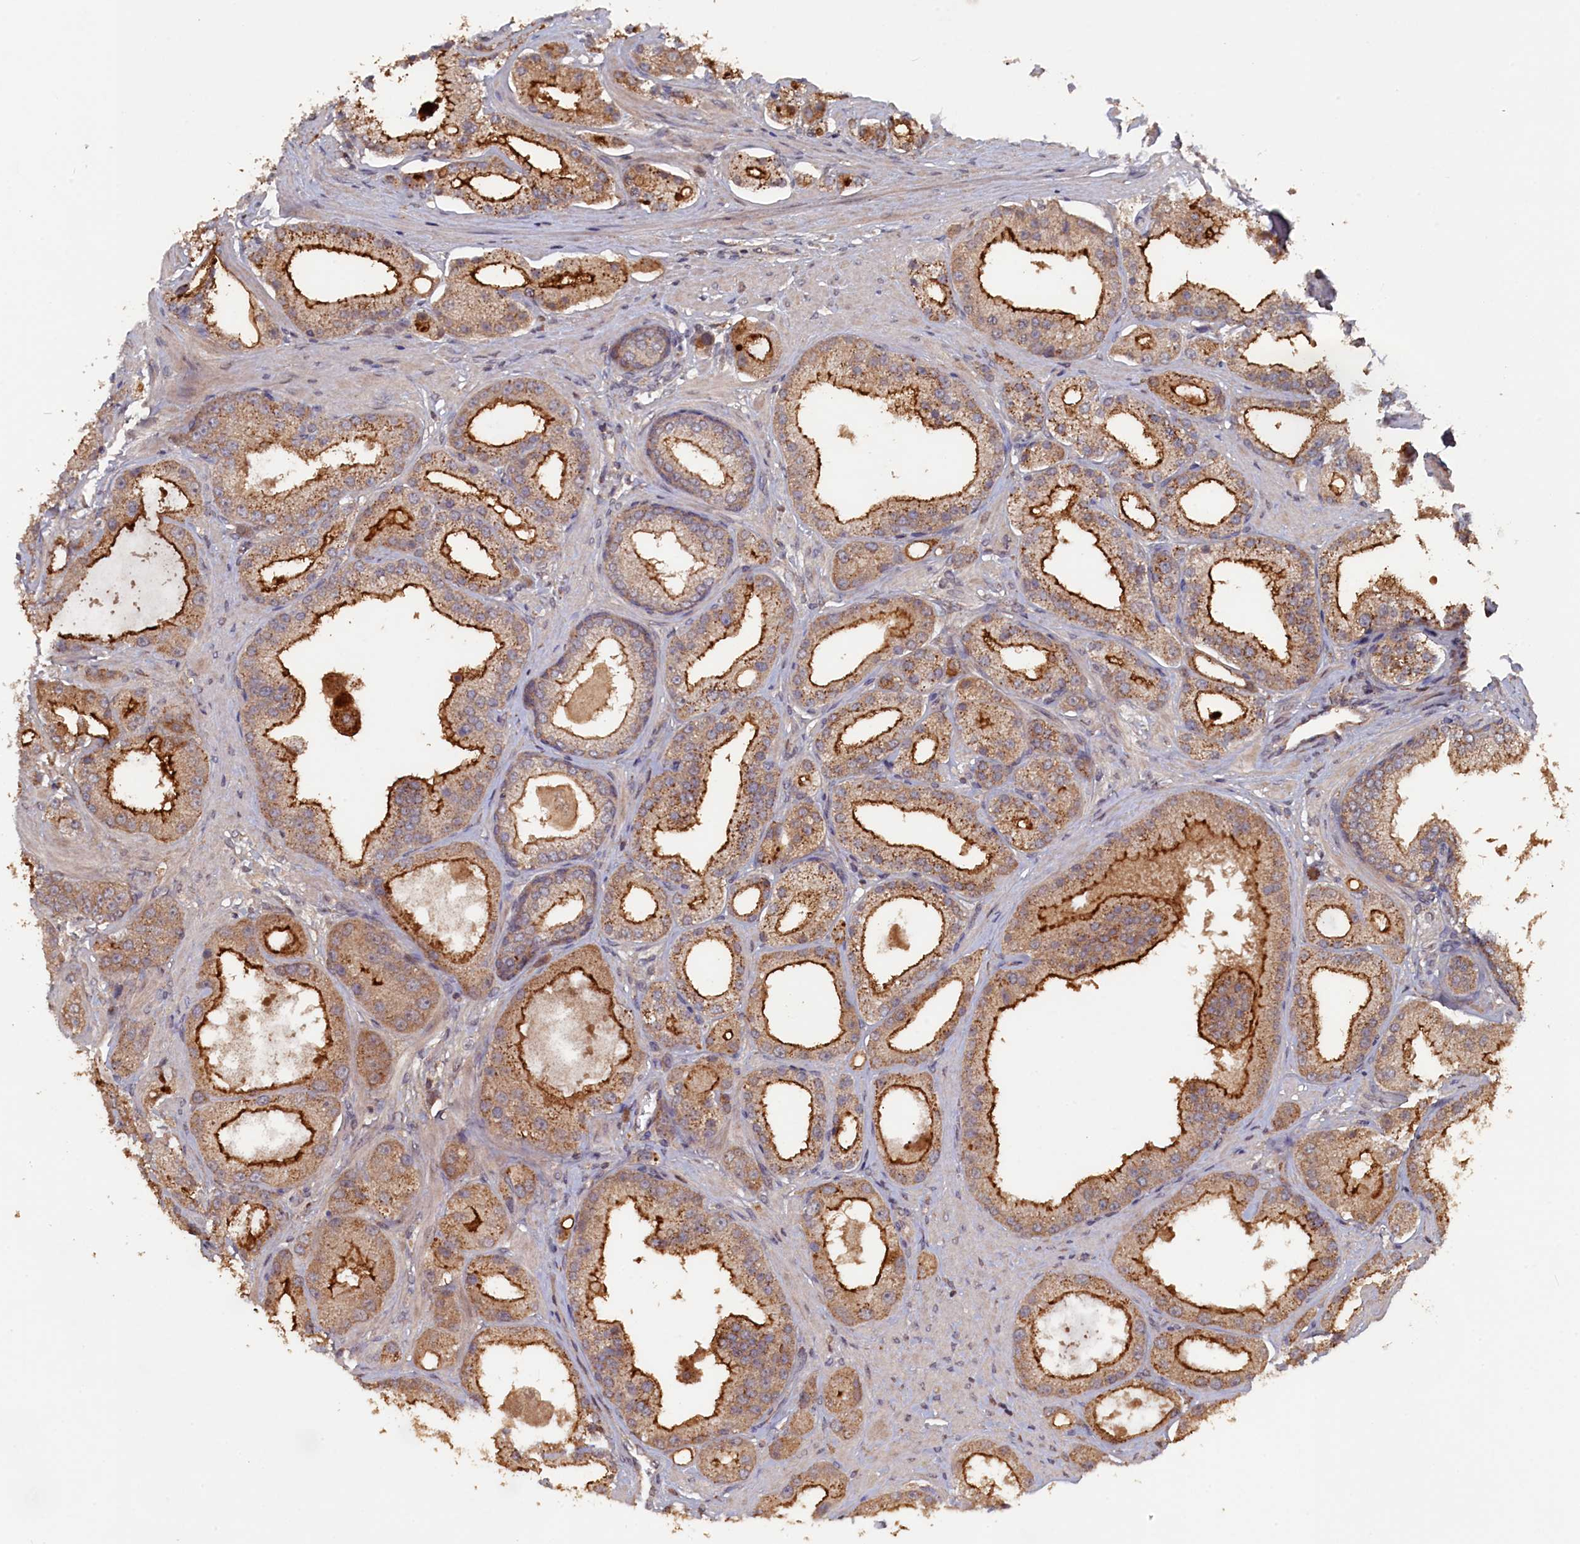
{"staining": {"intensity": "moderate", "quantity": ">75%", "location": "cytoplasmic/membranous"}, "tissue": "prostate cancer", "cell_type": "Tumor cells", "image_type": "cancer", "snomed": [{"axis": "morphology", "description": "Adenocarcinoma, Low grade"}, {"axis": "topography", "description": "Prostate"}], "caption": "Adenocarcinoma (low-grade) (prostate) stained for a protein (brown) exhibits moderate cytoplasmic/membranous positive staining in about >75% of tumor cells.", "gene": "TMC5", "patient": {"sex": "male", "age": 67}}